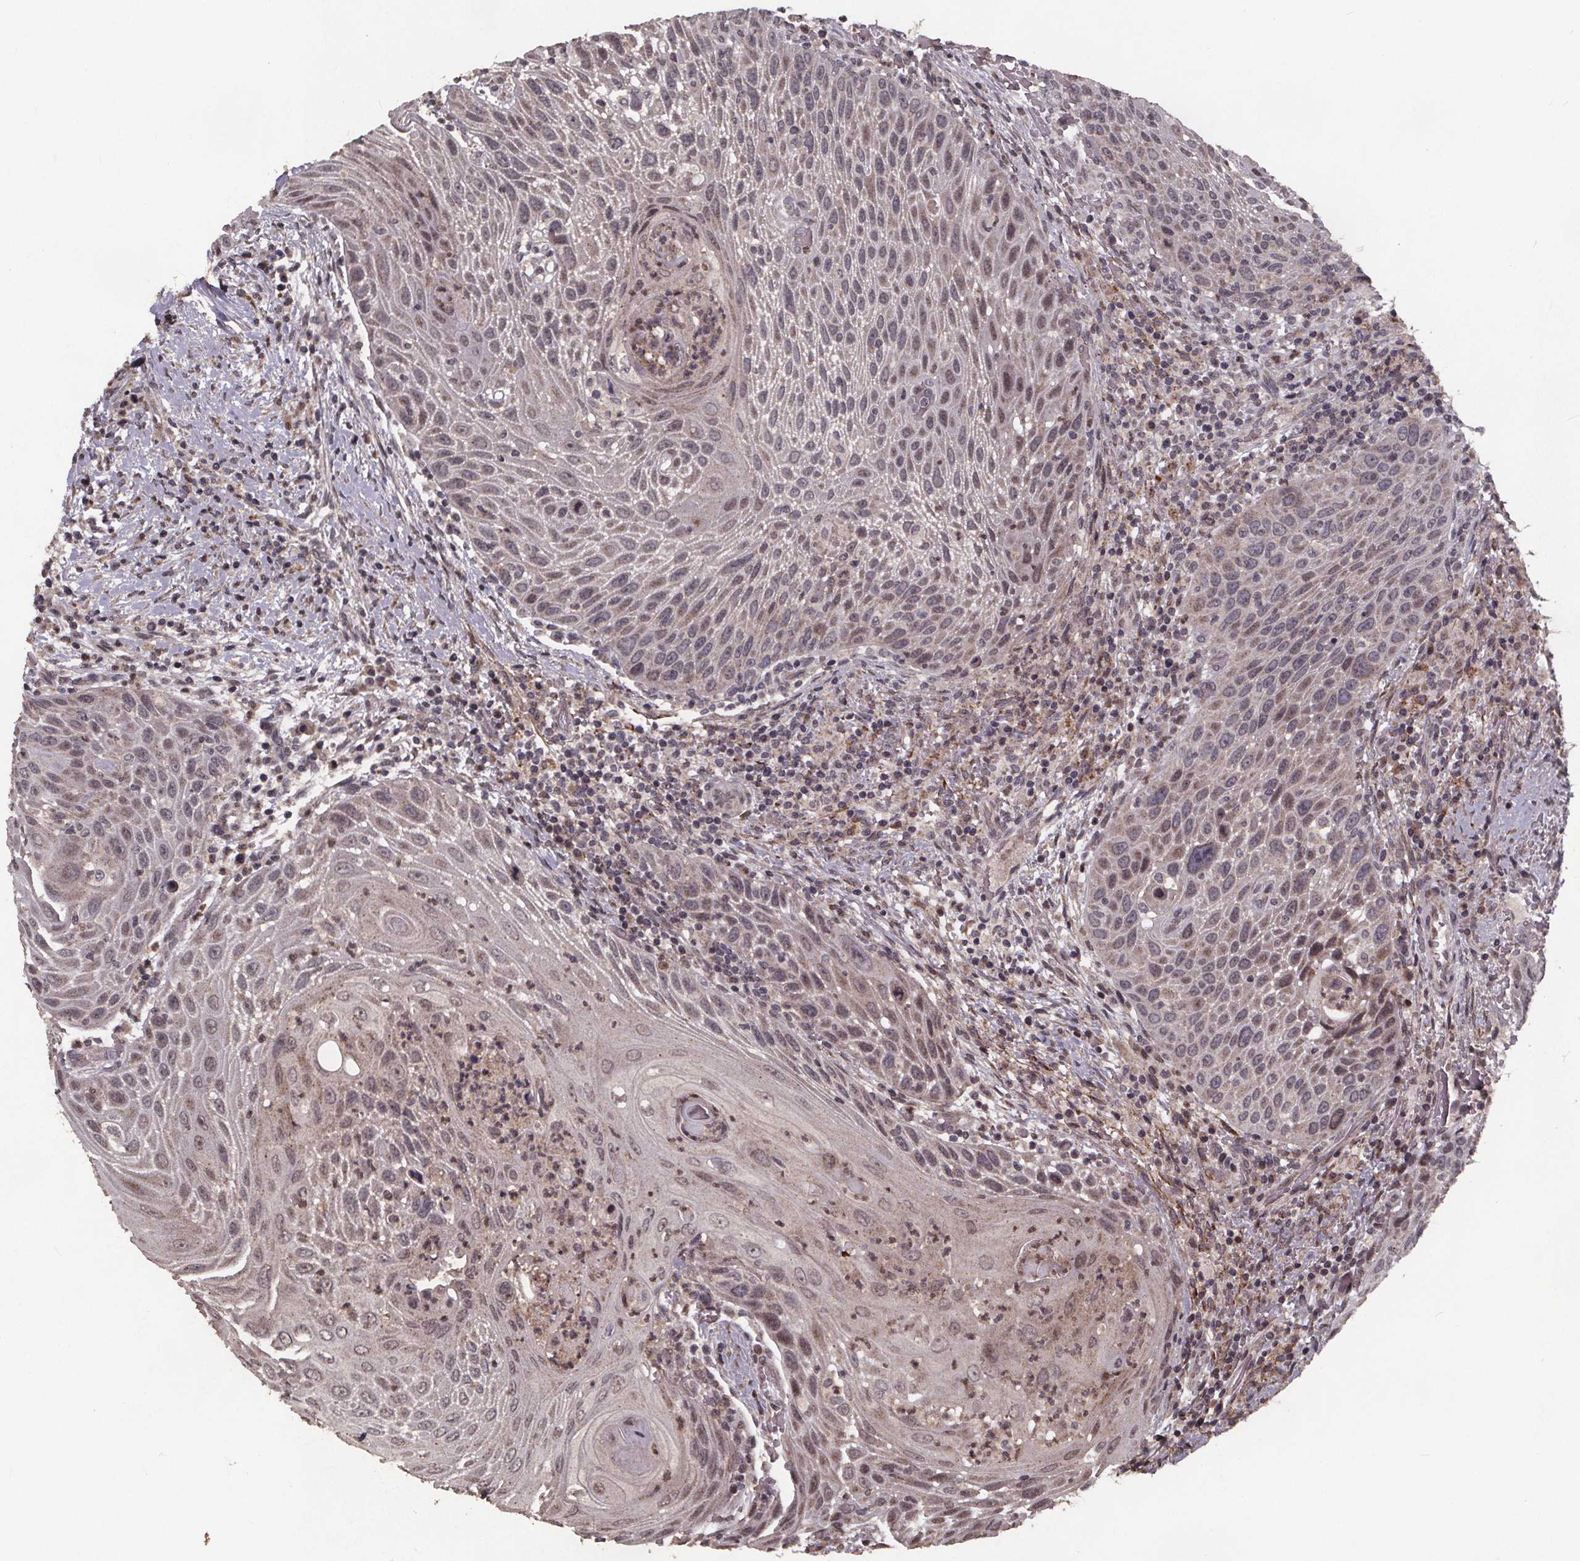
{"staining": {"intensity": "weak", "quantity": "<25%", "location": "nuclear"}, "tissue": "head and neck cancer", "cell_type": "Tumor cells", "image_type": "cancer", "snomed": [{"axis": "morphology", "description": "Squamous cell carcinoma, NOS"}, {"axis": "topography", "description": "Head-Neck"}], "caption": "DAB (3,3'-diaminobenzidine) immunohistochemical staining of head and neck cancer displays no significant expression in tumor cells.", "gene": "GPX3", "patient": {"sex": "male", "age": 69}}